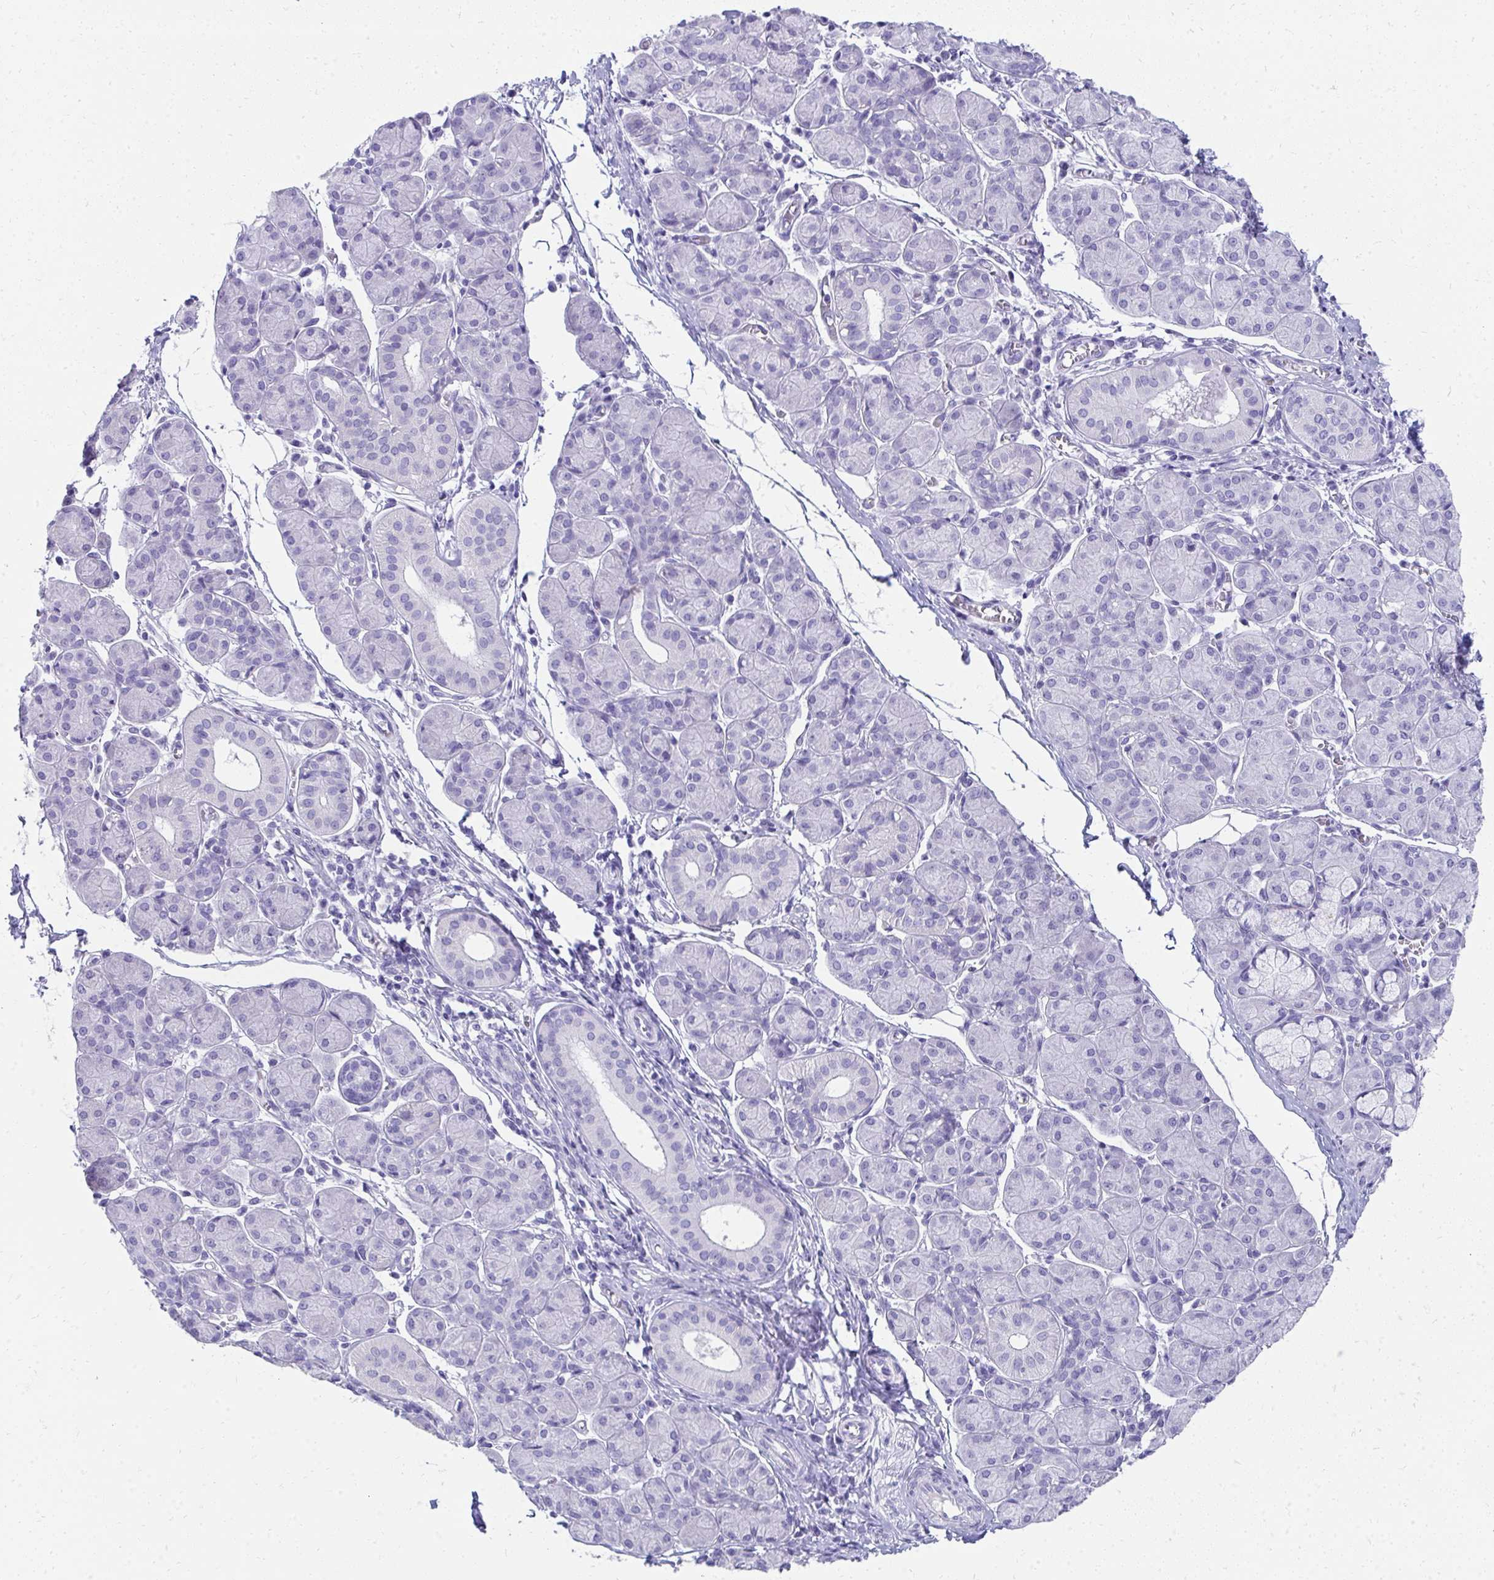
{"staining": {"intensity": "negative", "quantity": "none", "location": "none"}, "tissue": "salivary gland", "cell_type": "Glandular cells", "image_type": "normal", "snomed": [{"axis": "morphology", "description": "Normal tissue, NOS"}, {"axis": "morphology", "description": "Inflammation, NOS"}, {"axis": "topography", "description": "Lymph node"}, {"axis": "topography", "description": "Salivary gland"}], "caption": "DAB immunohistochemical staining of benign salivary gland shows no significant staining in glandular cells. The staining is performed using DAB (3,3'-diaminobenzidine) brown chromogen with nuclei counter-stained in using hematoxylin.", "gene": "SEC14L3", "patient": {"sex": "male", "age": 3}}